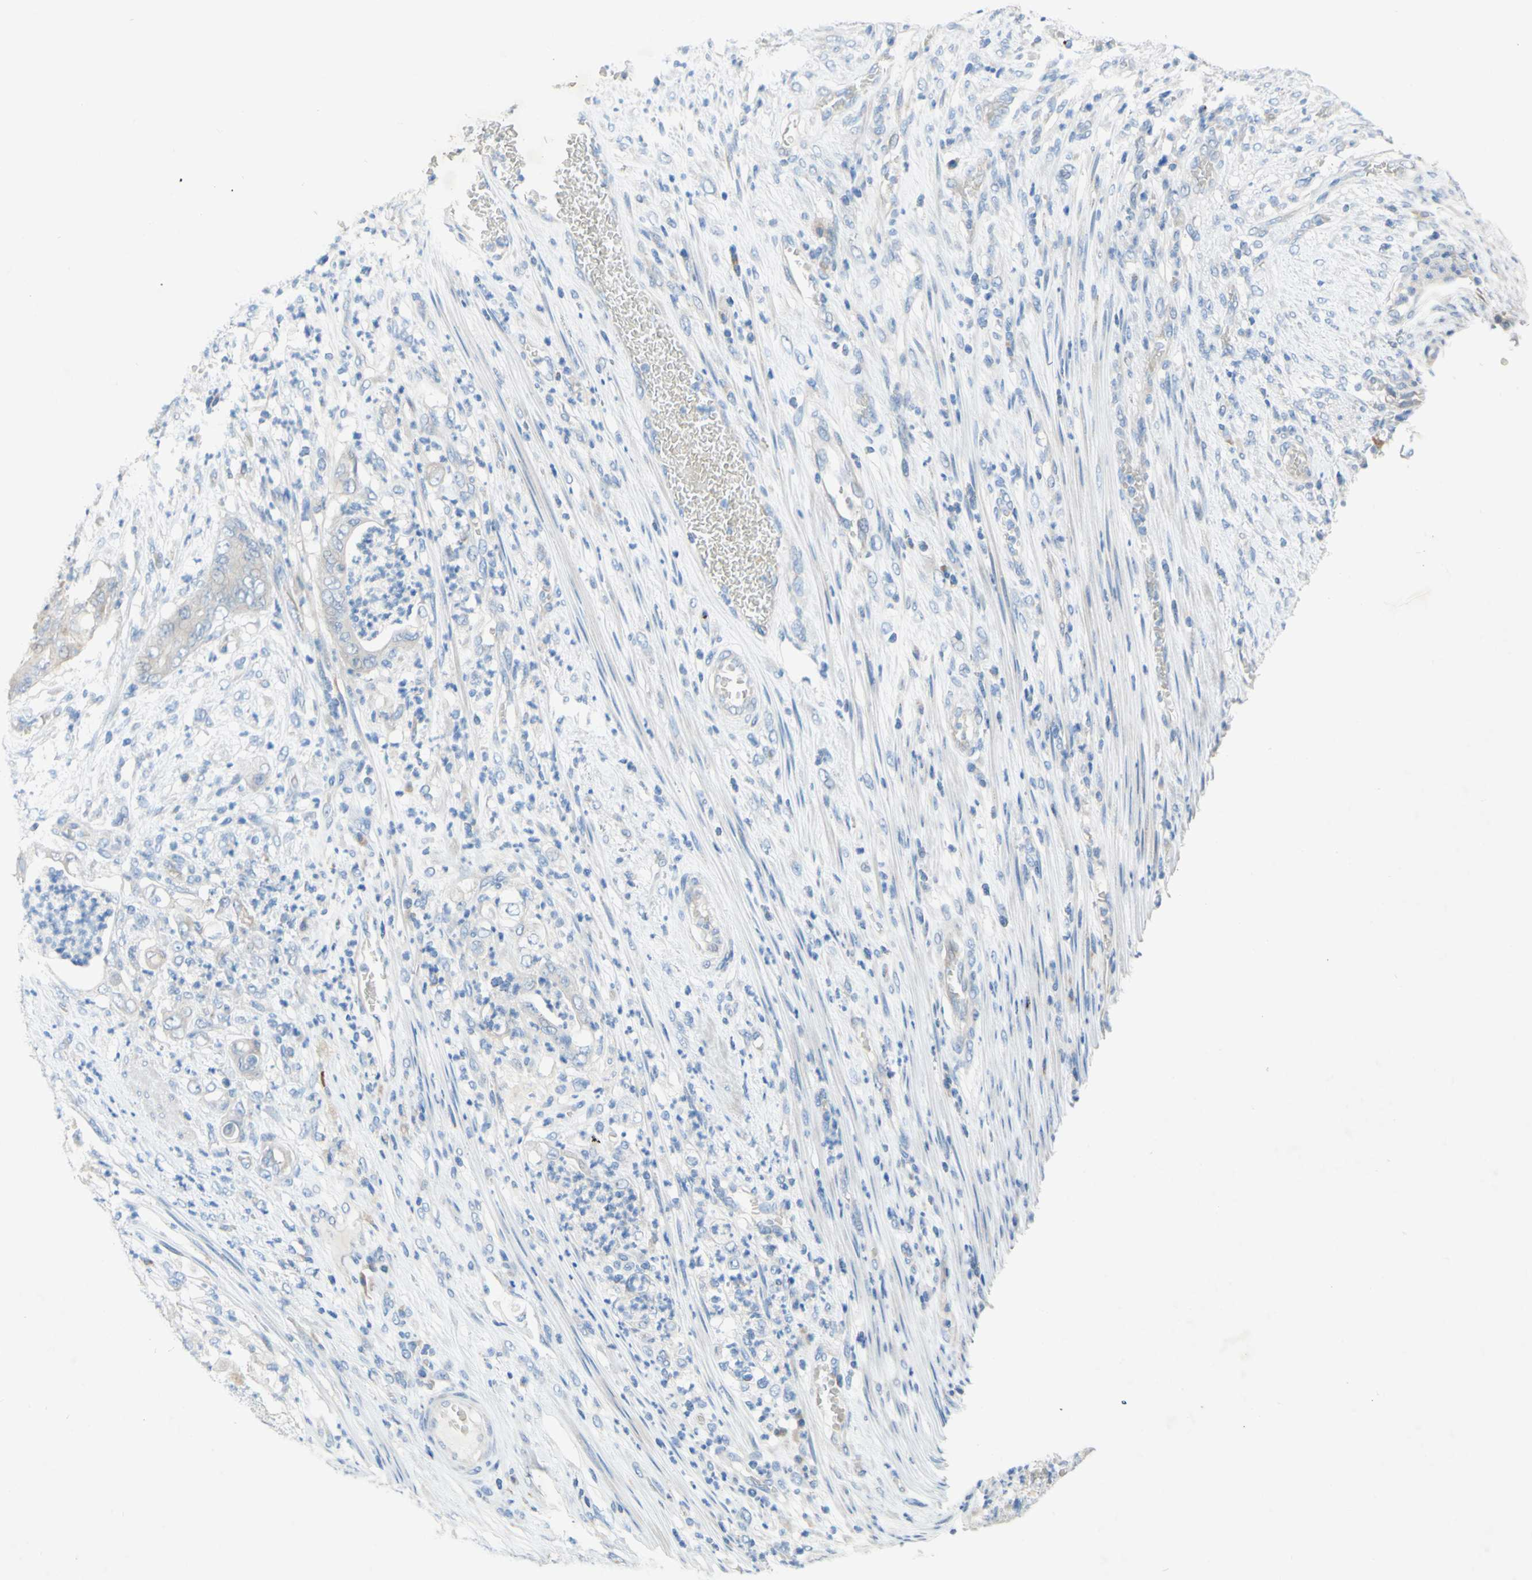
{"staining": {"intensity": "negative", "quantity": "none", "location": "none"}, "tissue": "stomach cancer", "cell_type": "Tumor cells", "image_type": "cancer", "snomed": [{"axis": "morphology", "description": "Adenocarcinoma, NOS"}, {"axis": "topography", "description": "Stomach"}], "caption": "Tumor cells are negative for brown protein staining in stomach adenocarcinoma.", "gene": "ACADL", "patient": {"sex": "female", "age": 73}}